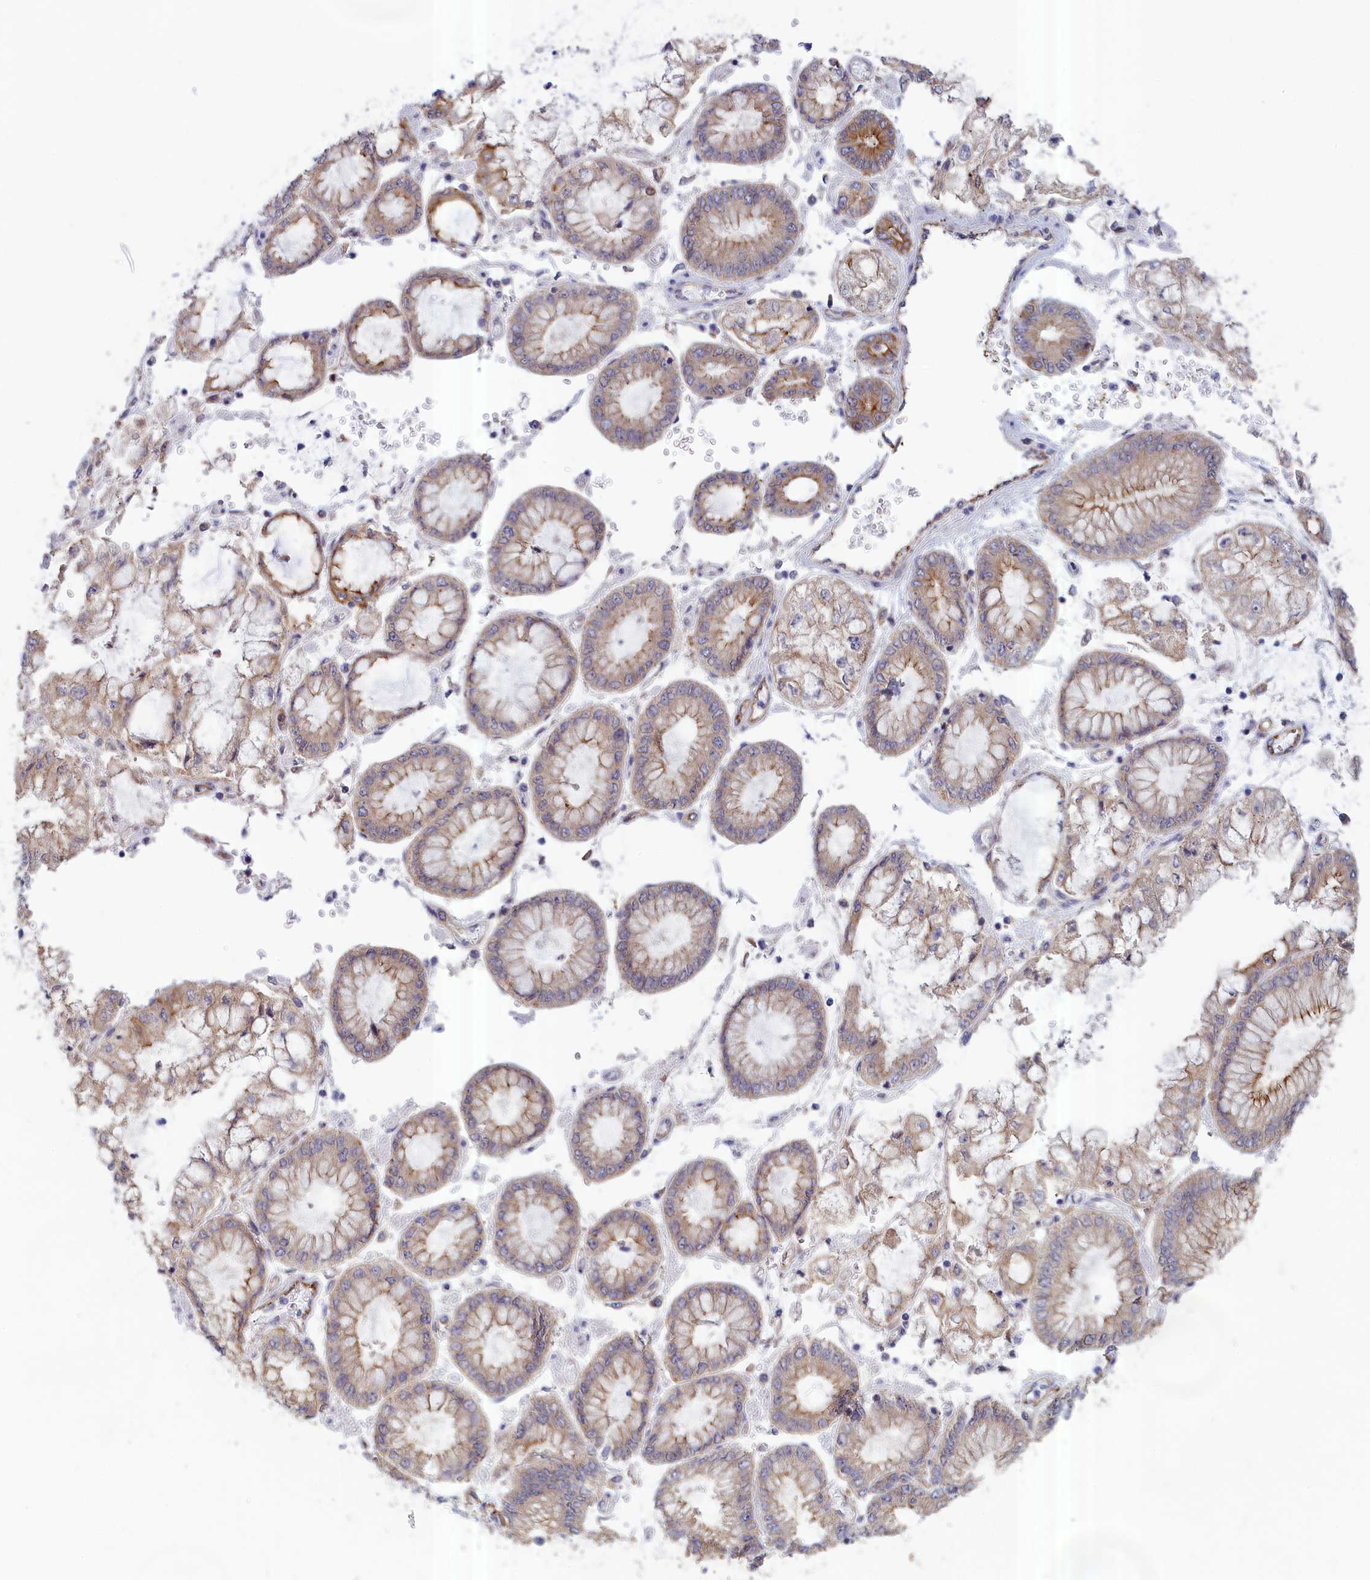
{"staining": {"intensity": "weak", "quantity": "<25%", "location": "cytoplasmic/membranous"}, "tissue": "stomach cancer", "cell_type": "Tumor cells", "image_type": "cancer", "snomed": [{"axis": "morphology", "description": "Adenocarcinoma, NOS"}, {"axis": "topography", "description": "Stomach"}], "caption": "This is an immunohistochemistry image of stomach adenocarcinoma. There is no staining in tumor cells.", "gene": "COL19A1", "patient": {"sex": "male", "age": 76}}